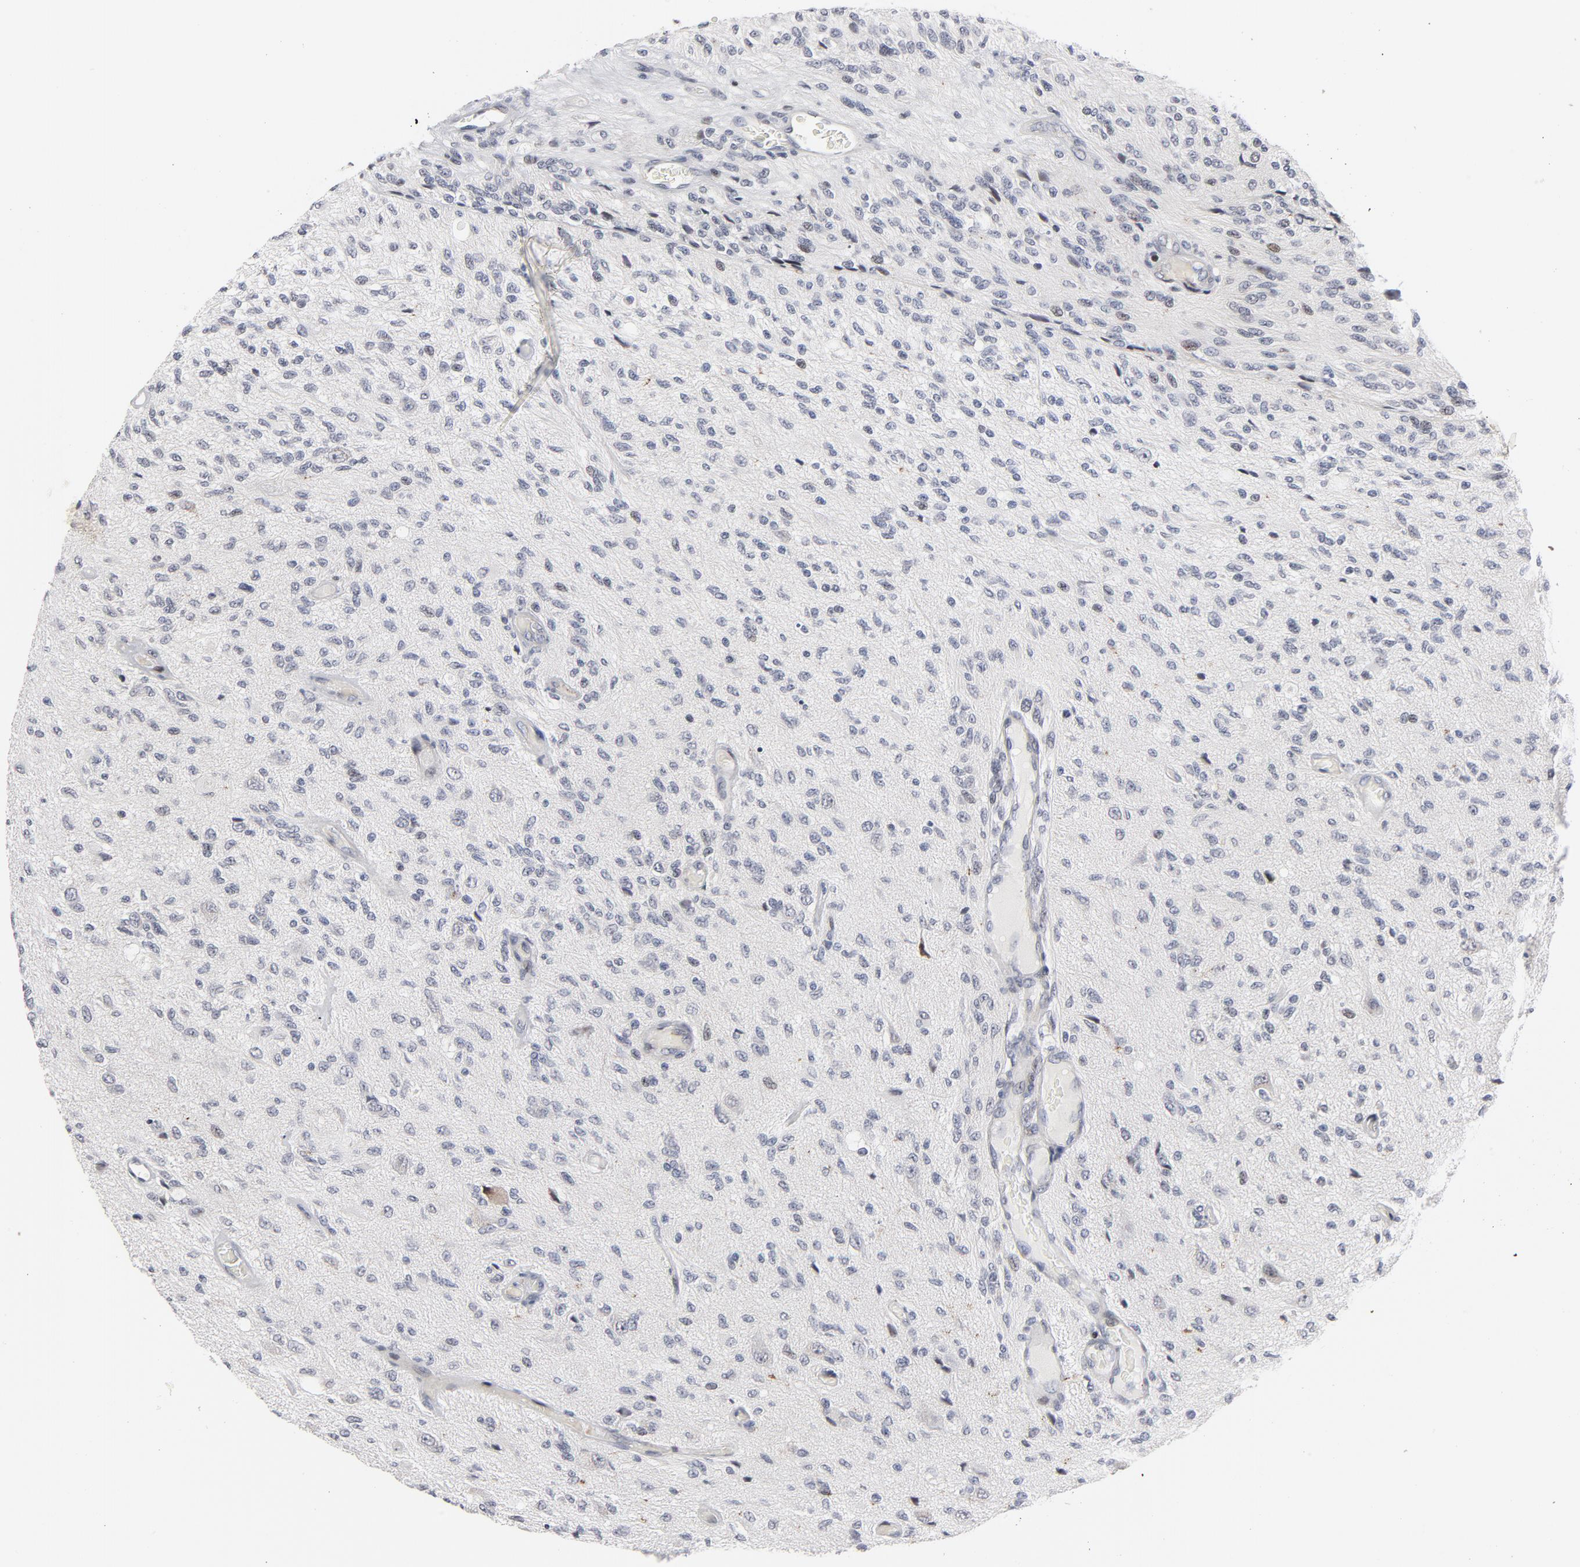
{"staining": {"intensity": "negative", "quantity": "none", "location": "none"}, "tissue": "glioma", "cell_type": "Tumor cells", "image_type": "cancer", "snomed": [{"axis": "morphology", "description": "Normal tissue, NOS"}, {"axis": "morphology", "description": "Glioma, malignant, High grade"}, {"axis": "topography", "description": "Cerebral cortex"}], "caption": "DAB immunohistochemical staining of malignant glioma (high-grade) shows no significant staining in tumor cells. Nuclei are stained in blue.", "gene": "NFIC", "patient": {"sex": "male", "age": 77}}